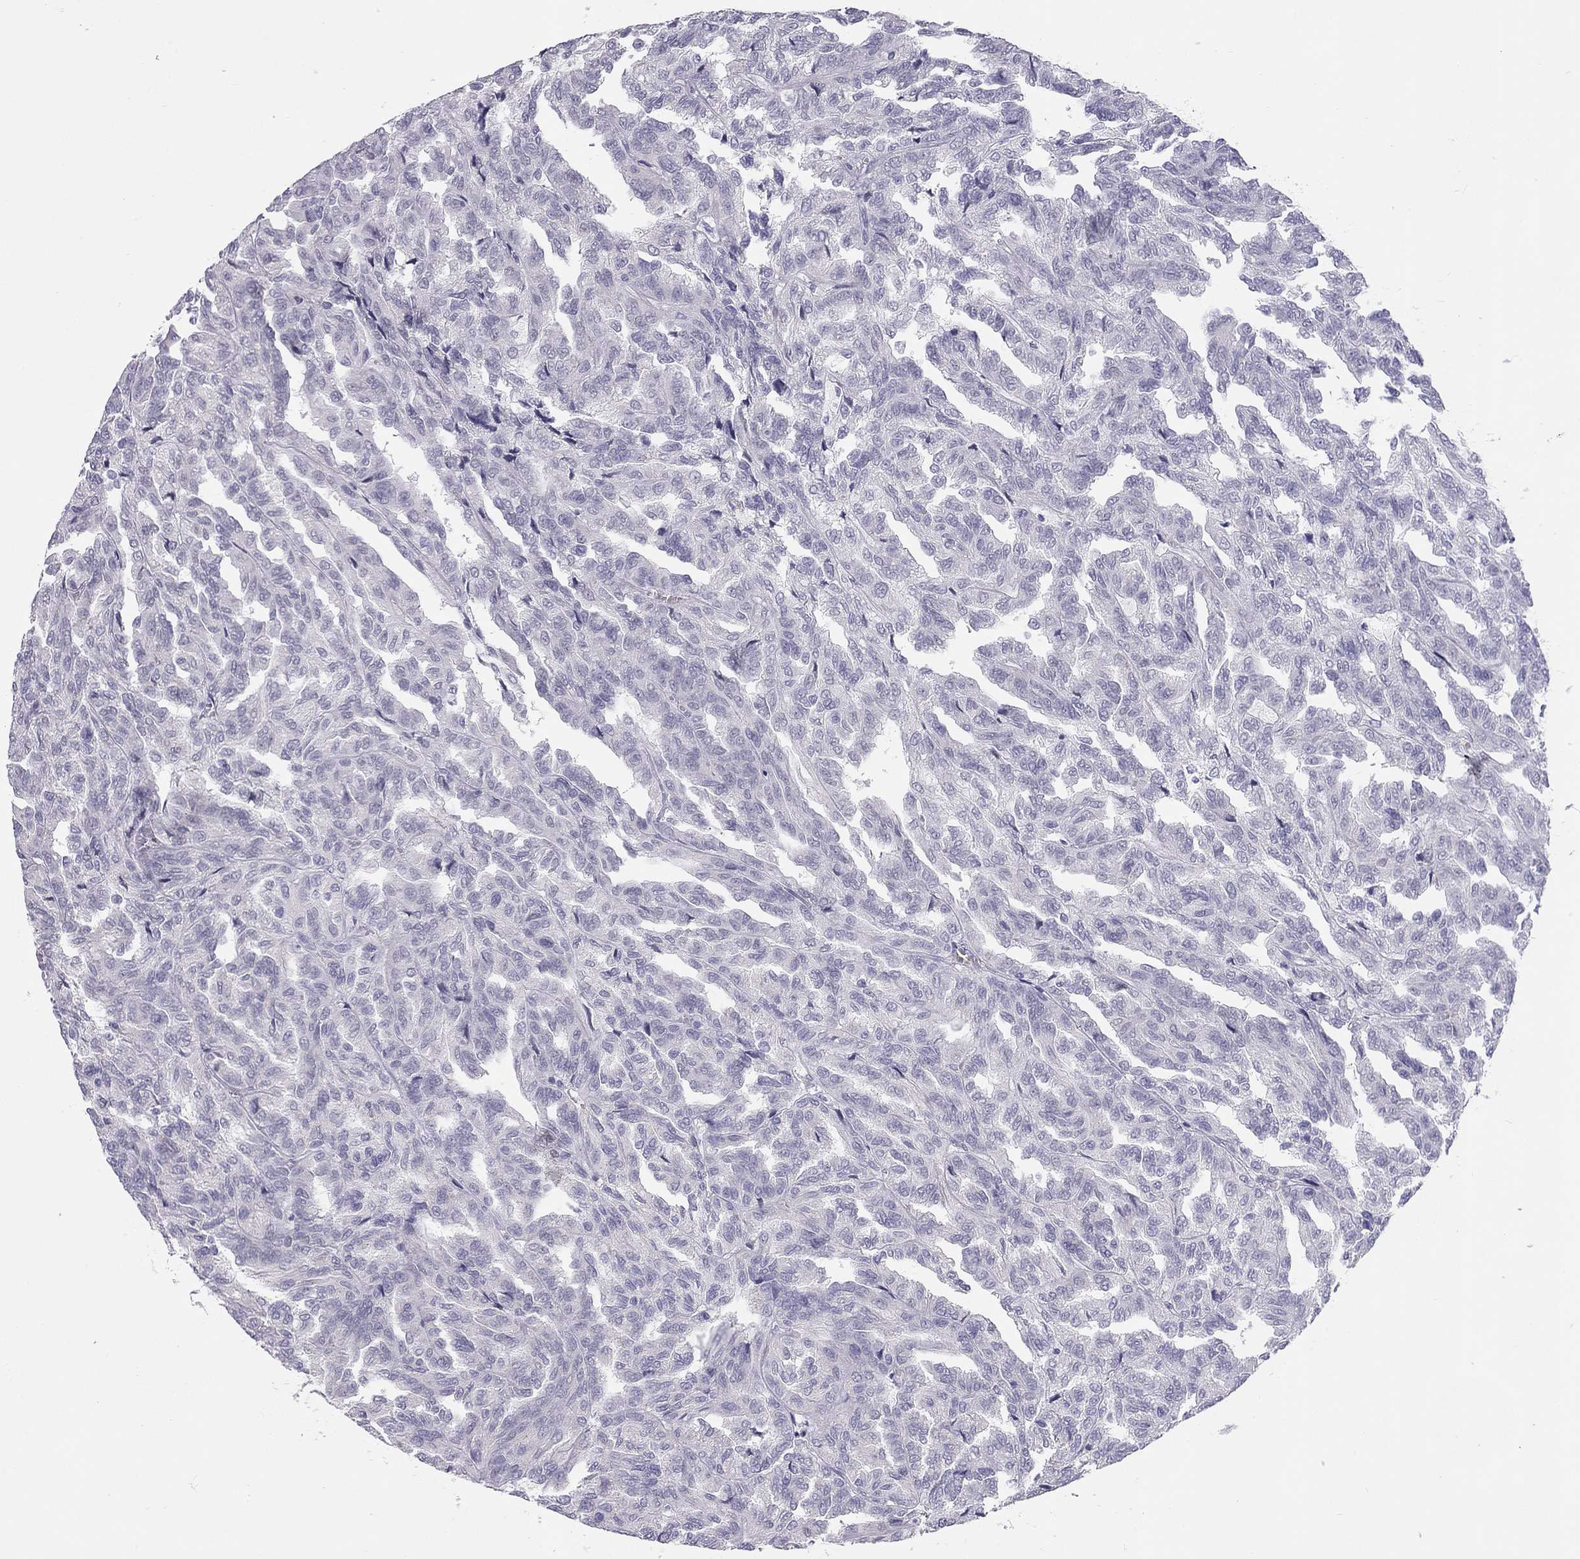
{"staining": {"intensity": "negative", "quantity": "none", "location": "none"}, "tissue": "renal cancer", "cell_type": "Tumor cells", "image_type": "cancer", "snomed": [{"axis": "morphology", "description": "Adenocarcinoma, NOS"}, {"axis": "topography", "description": "Kidney"}], "caption": "Tumor cells are negative for protein expression in human renal adenocarcinoma. (IHC, brightfield microscopy, high magnification).", "gene": "SPATA12", "patient": {"sex": "male", "age": 79}}